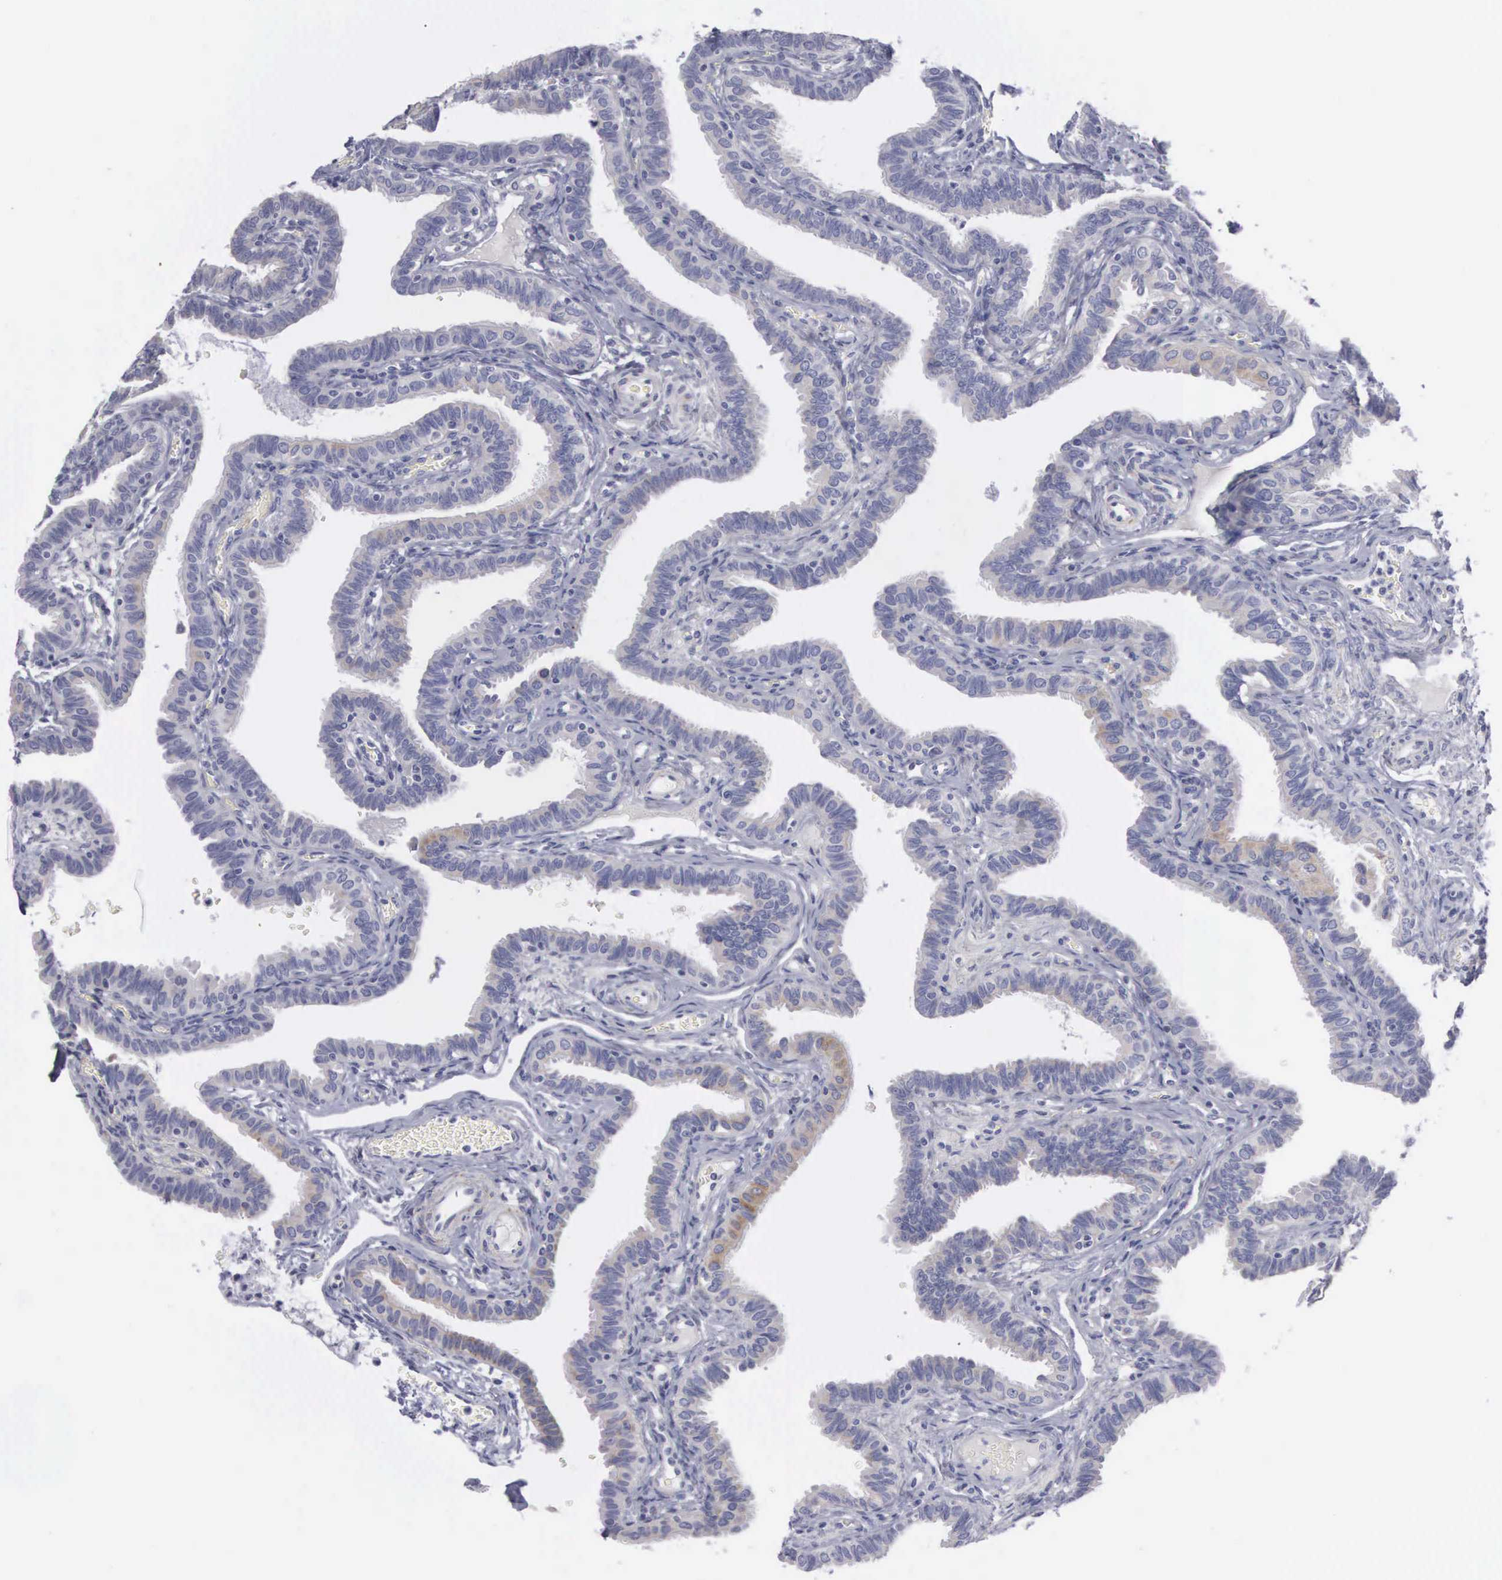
{"staining": {"intensity": "weak", "quantity": "<25%", "location": "cytoplasmic/membranous"}, "tissue": "fallopian tube", "cell_type": "Glandular cells", "image_type": "normal", "snomed": [{"axis": "morphology", "description": "Normal tissue, NOS"}, {"axis": "topography", "description": "Fallopian tube"}], "caption": "Glandular cells are negative for protein expression in benign human fallopian tube. (DAB IHC visualized using brightfield microscopy, high magnification).", "gene": "APOOL", "patient": {"sex": "female", "age": 38}}